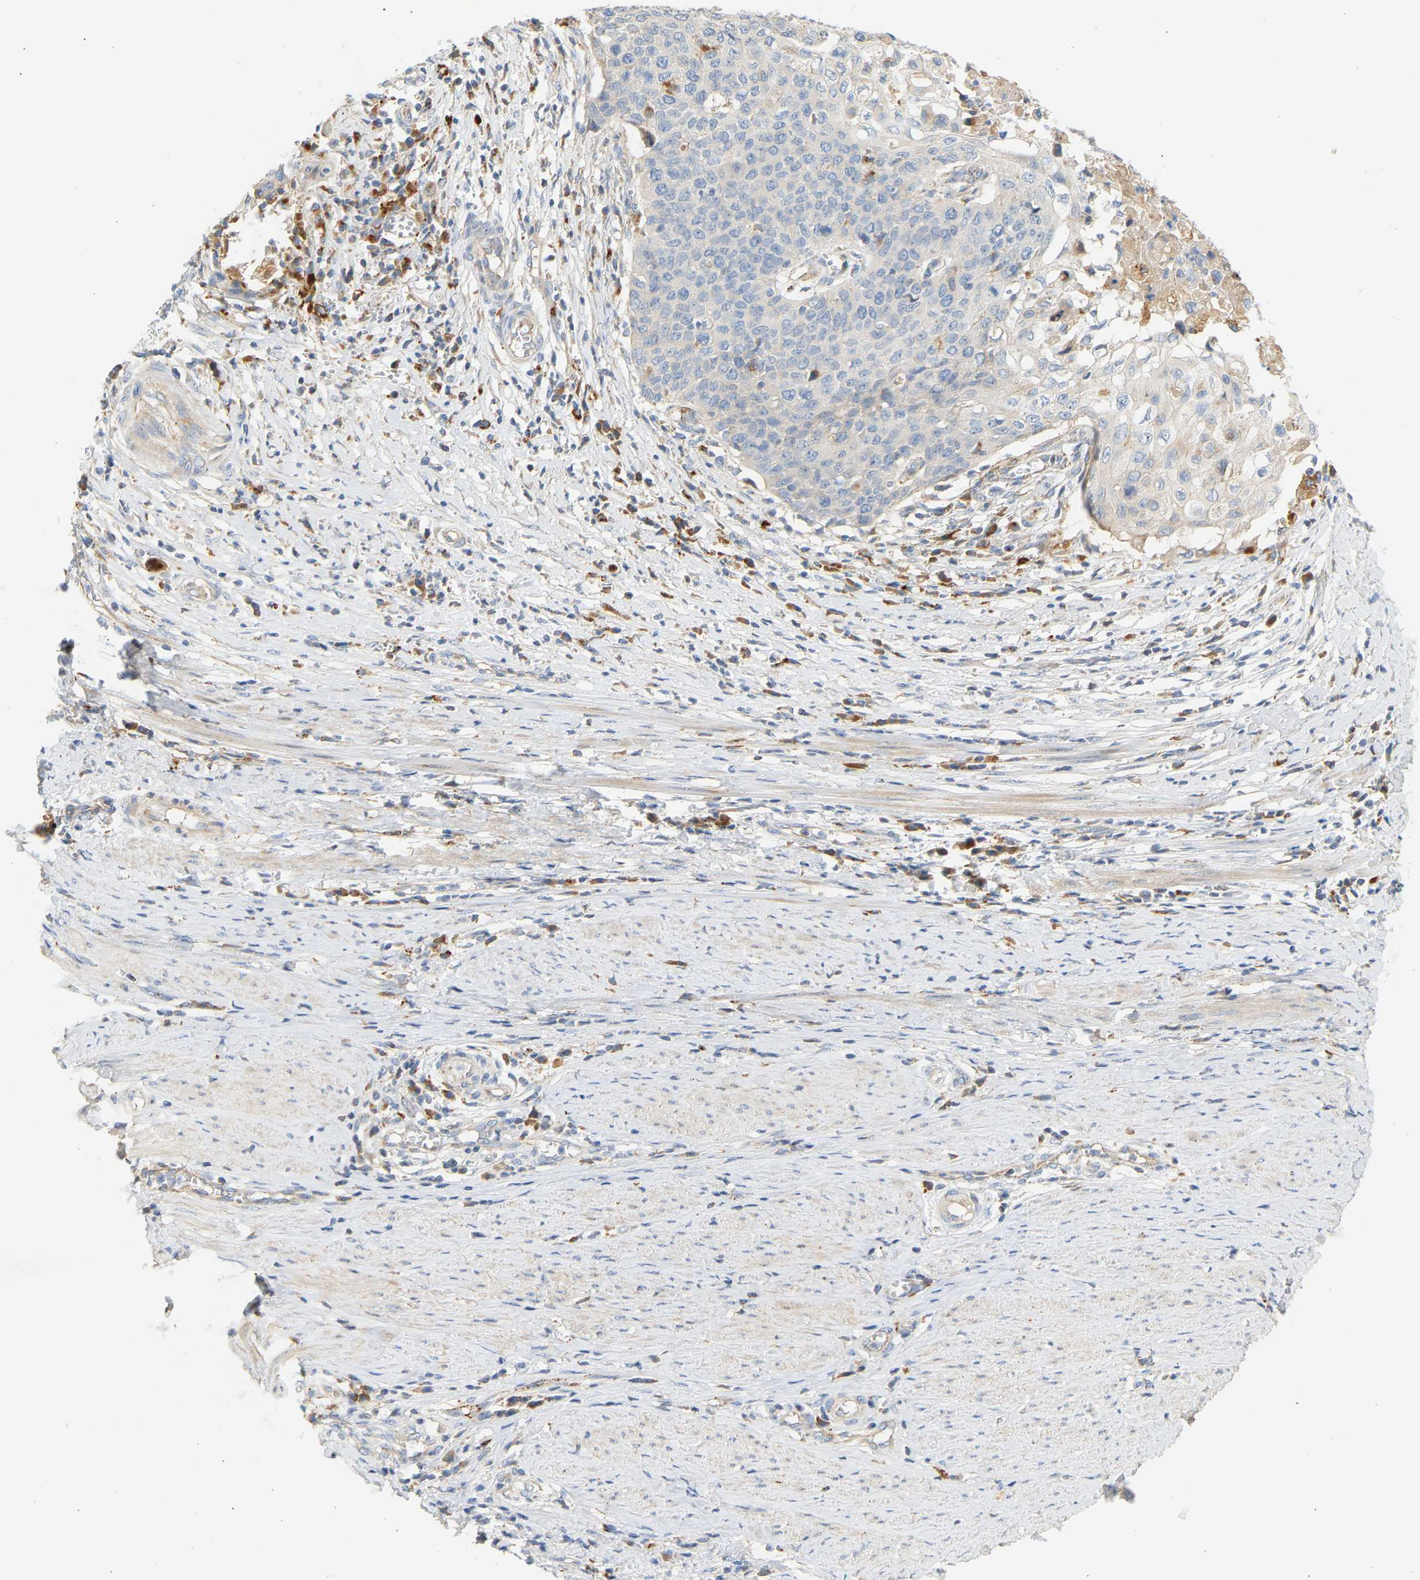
{"staining": {"intensity": "negative", "quantity": "none", "location": "none"}, "tissue": "cervical cancer", "cell_type": "Tumor cells", "image_type": "cancer", "snomed": [{"axis": "morphology", "description": "Squamous cell carcinoma, NOS"}, {"axis": "topography", "description": "Cervix"}], "caption": "The immunohistochemistry histopathology image has no significant expression in tumor cells of cervical squamous cell carcinoma tissue.", "gene": "ENTHD1", "patient": {"sex": "female", "age": 39}}